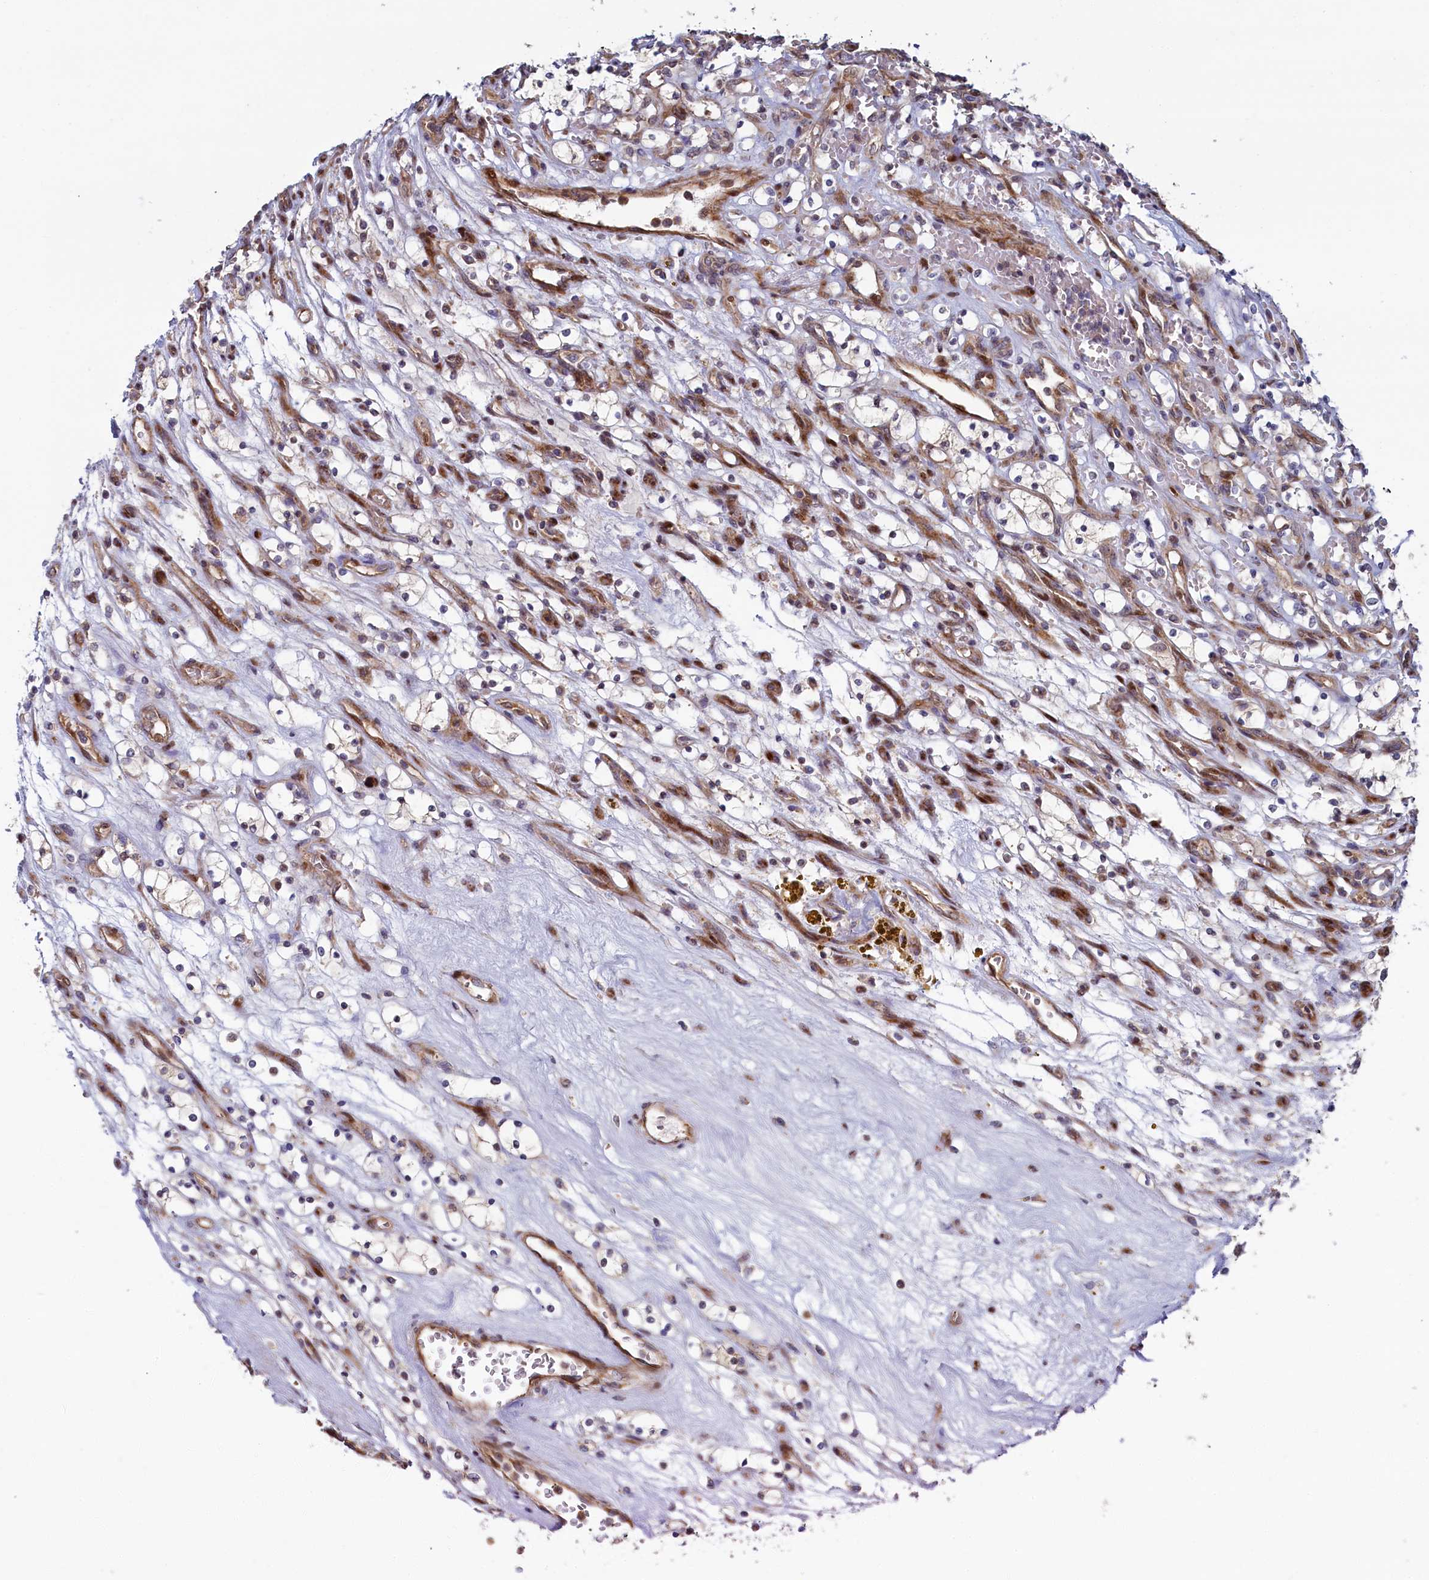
{"staining": {"intensity": "negative", "quantity": "none", "location": "none"}, "tissue": "renal cancer", "cell_type": "Tumor cells", "image_type": "cancer", "snomed": [{"axis": "morphology", "description": "Adenocarcinoma, NOS"}, {"axis": "topography", "description": "Kidney"}], "caption": "High magnification brightfield microscopy of adenocarcinoma (renal) stained with DAB (brown) and counterstained with hematoxylin (blue): tumor cells show no significant positivity. Nuclei are stained in blue.", "gene": "PIK3C3", "patient": {"sex": "female", "age": 69}}